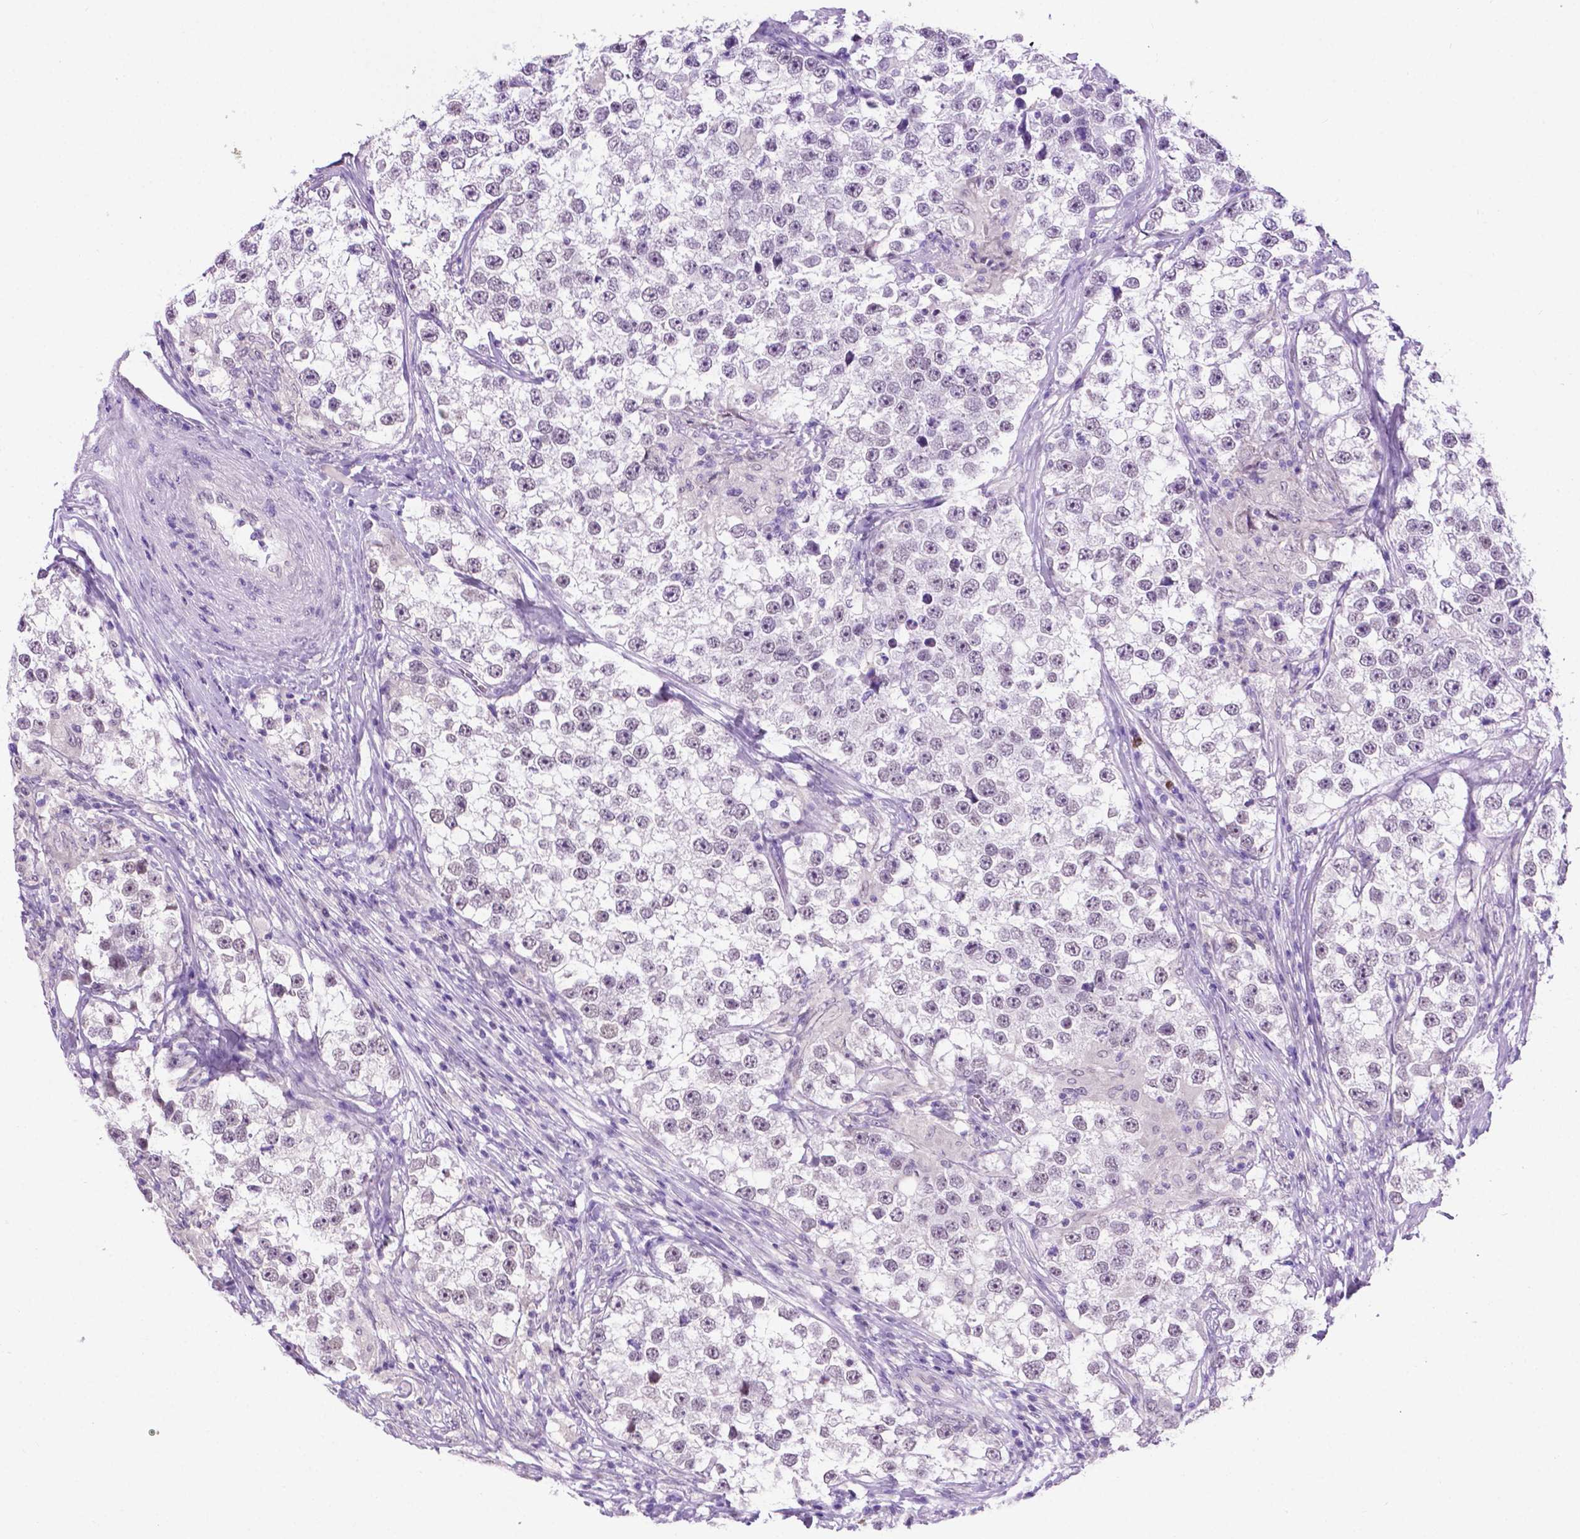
{"staining": {"intensity": "negative", "quantity": "none", "location": "none"}, "tissue": "testis cancer", "cell_type": "Tumor cells", "image_type": "cancer", "snomed": [{"axis": "morphology", "description": "Seminoma, NOS"}, {"axis": "topography", "description": "Testis"}], "caption": "This is an IHC image of human testis cancer. There is no expression in tumor cells.", "gene": "MMP27", "patient": {"sex": "male", "age": 46}}